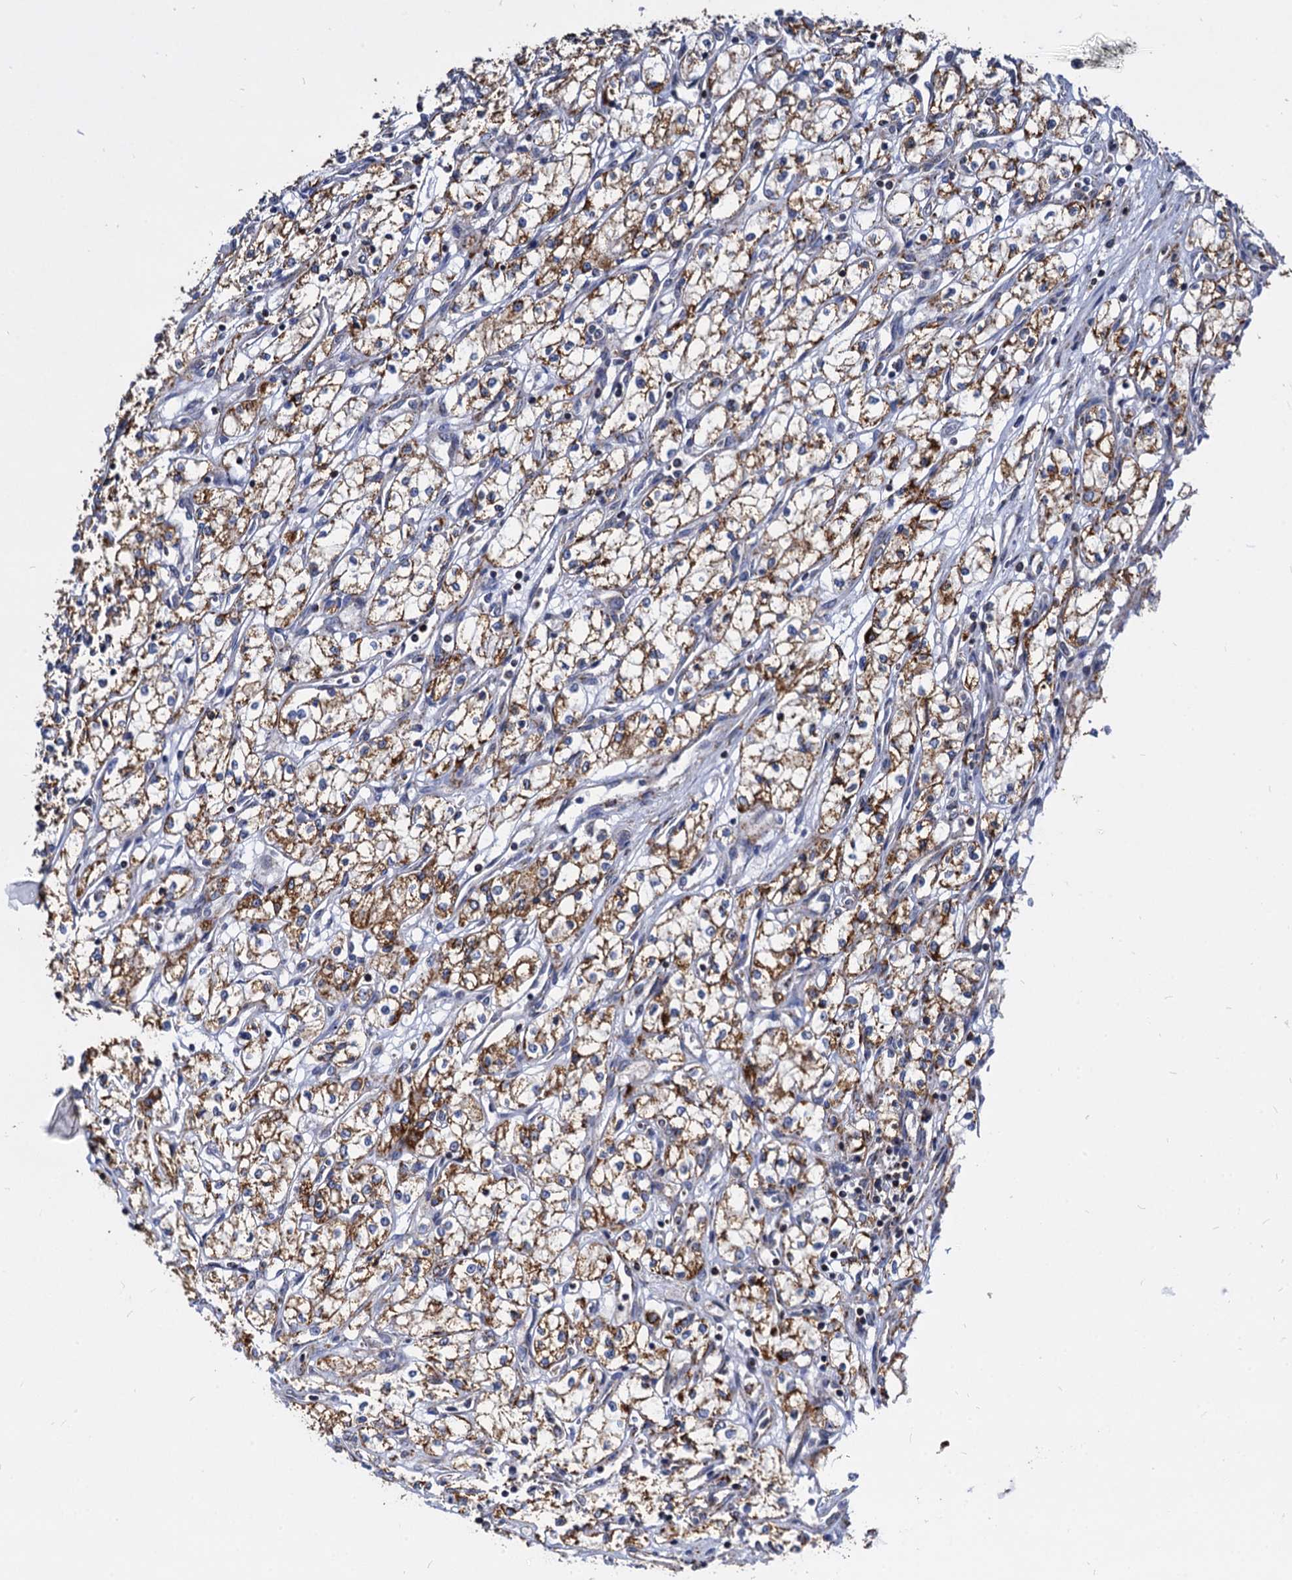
{"staining": {"intensity": "strong", "quantity": ">75%", "location": "cytoplasmic/membranous"}, "tissue": "renal cancer", "cell_type": "Tumor cells", "image_type": "cancer", "snomed": [{"axis": "morphology", "description": "Adenocarcinoma, NOS"}, {"axis": "topography", "description": "Kidney"}], "caption": "Human renal adenocarcinoma stained with a brown dye reveals strong cytoplasmic/membranous positive positivity in approximately >75% of tumor cells.", "gene": "TIMM10", "patient": {"sex": "male", "age": 59}}